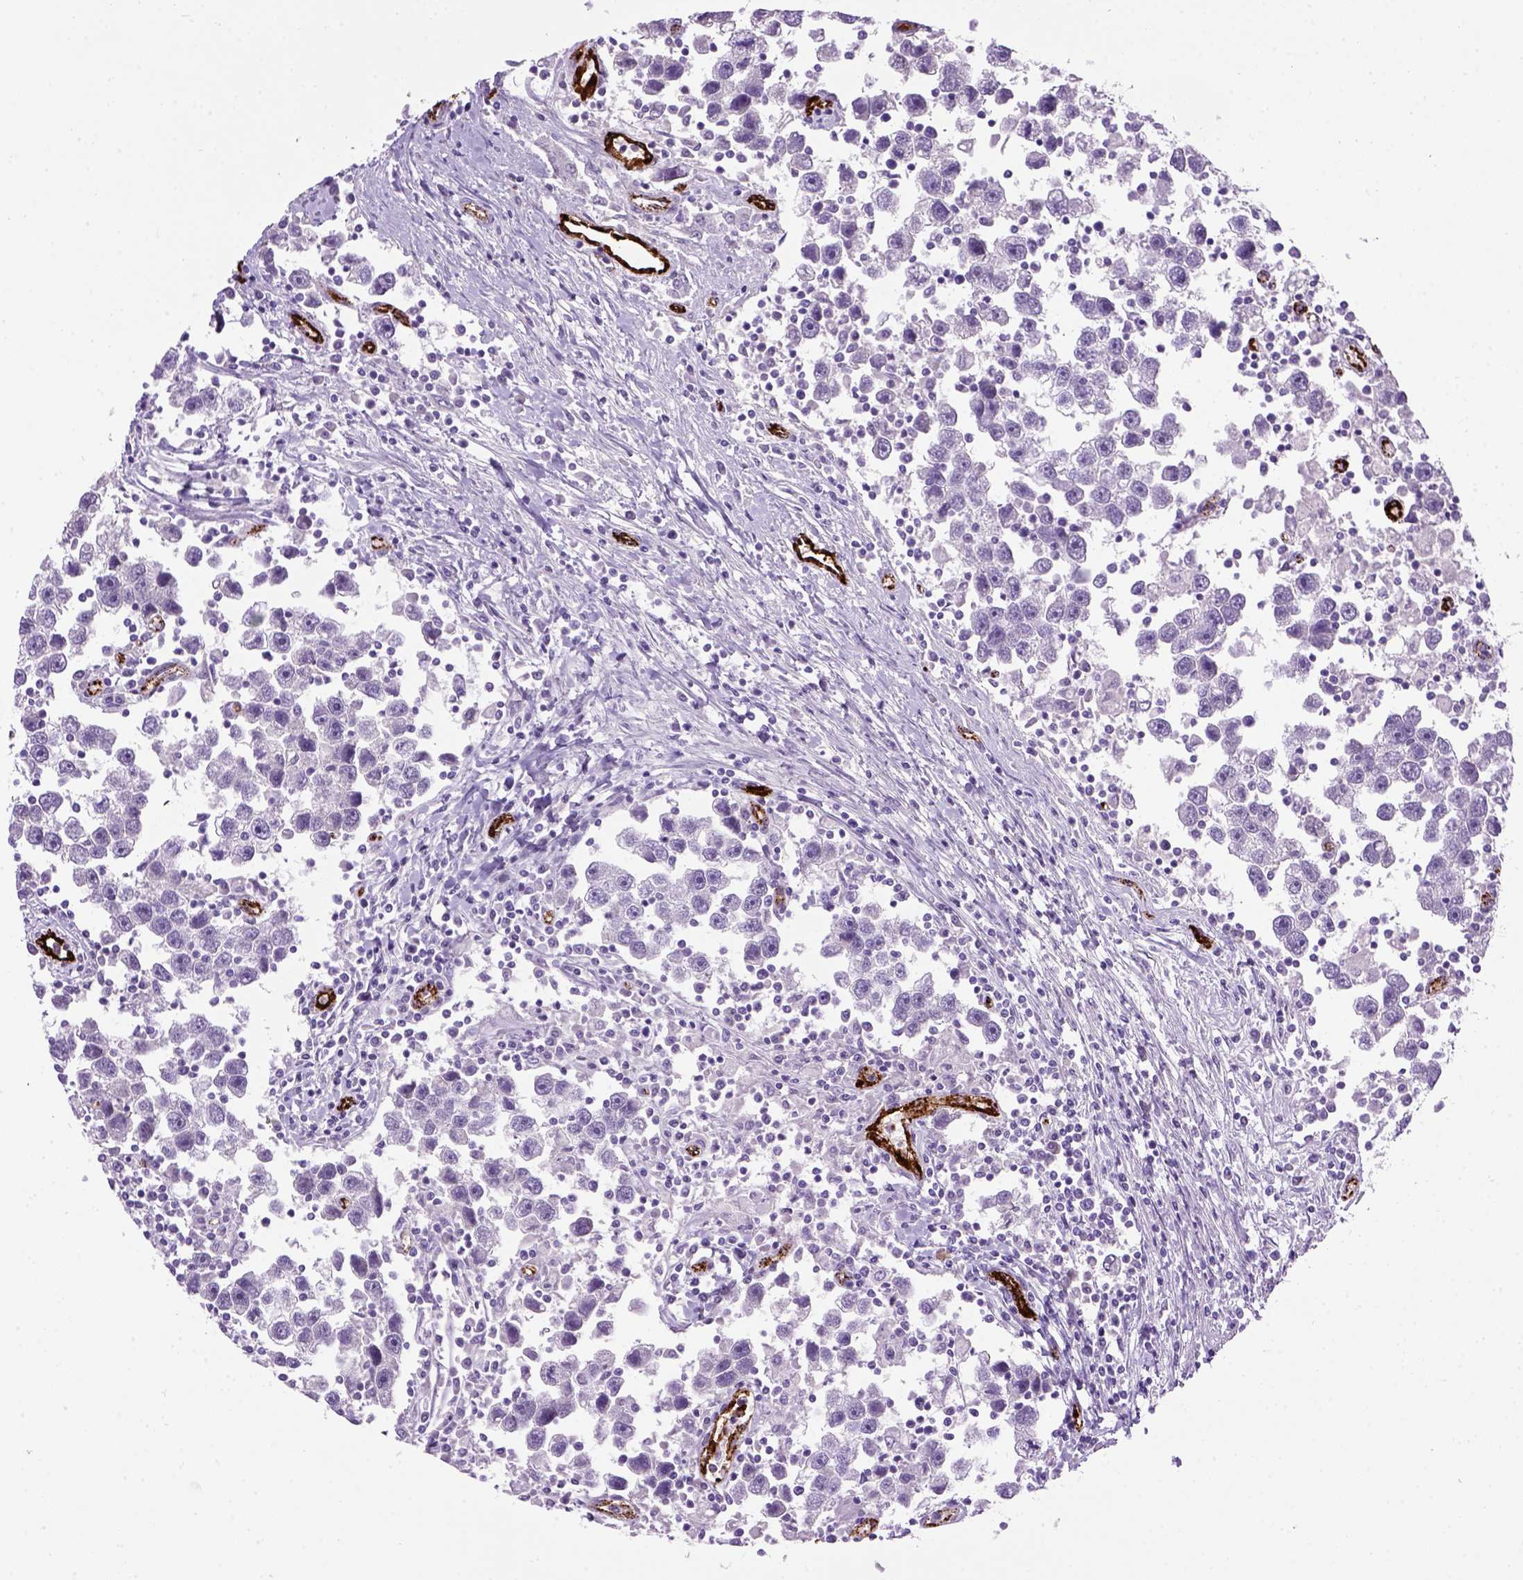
{"staining": {"intensity": "negative", "quantity": "none", "location": "none"}, "tissue": "testis cancer", "cell_type": "Tumor cells", "image_type": "cancer", "snomed": [{"axis": "morphology", "description": "Seminoma, NOS"}, {"axis": "topography", "description": "Testis"}], "caption": "Immunohistochemical staining of human testis cancer demonstrates no significant positivity in tumor cells.", "gene": "VWF", "patient": {"sex": "male", "age": 30}}